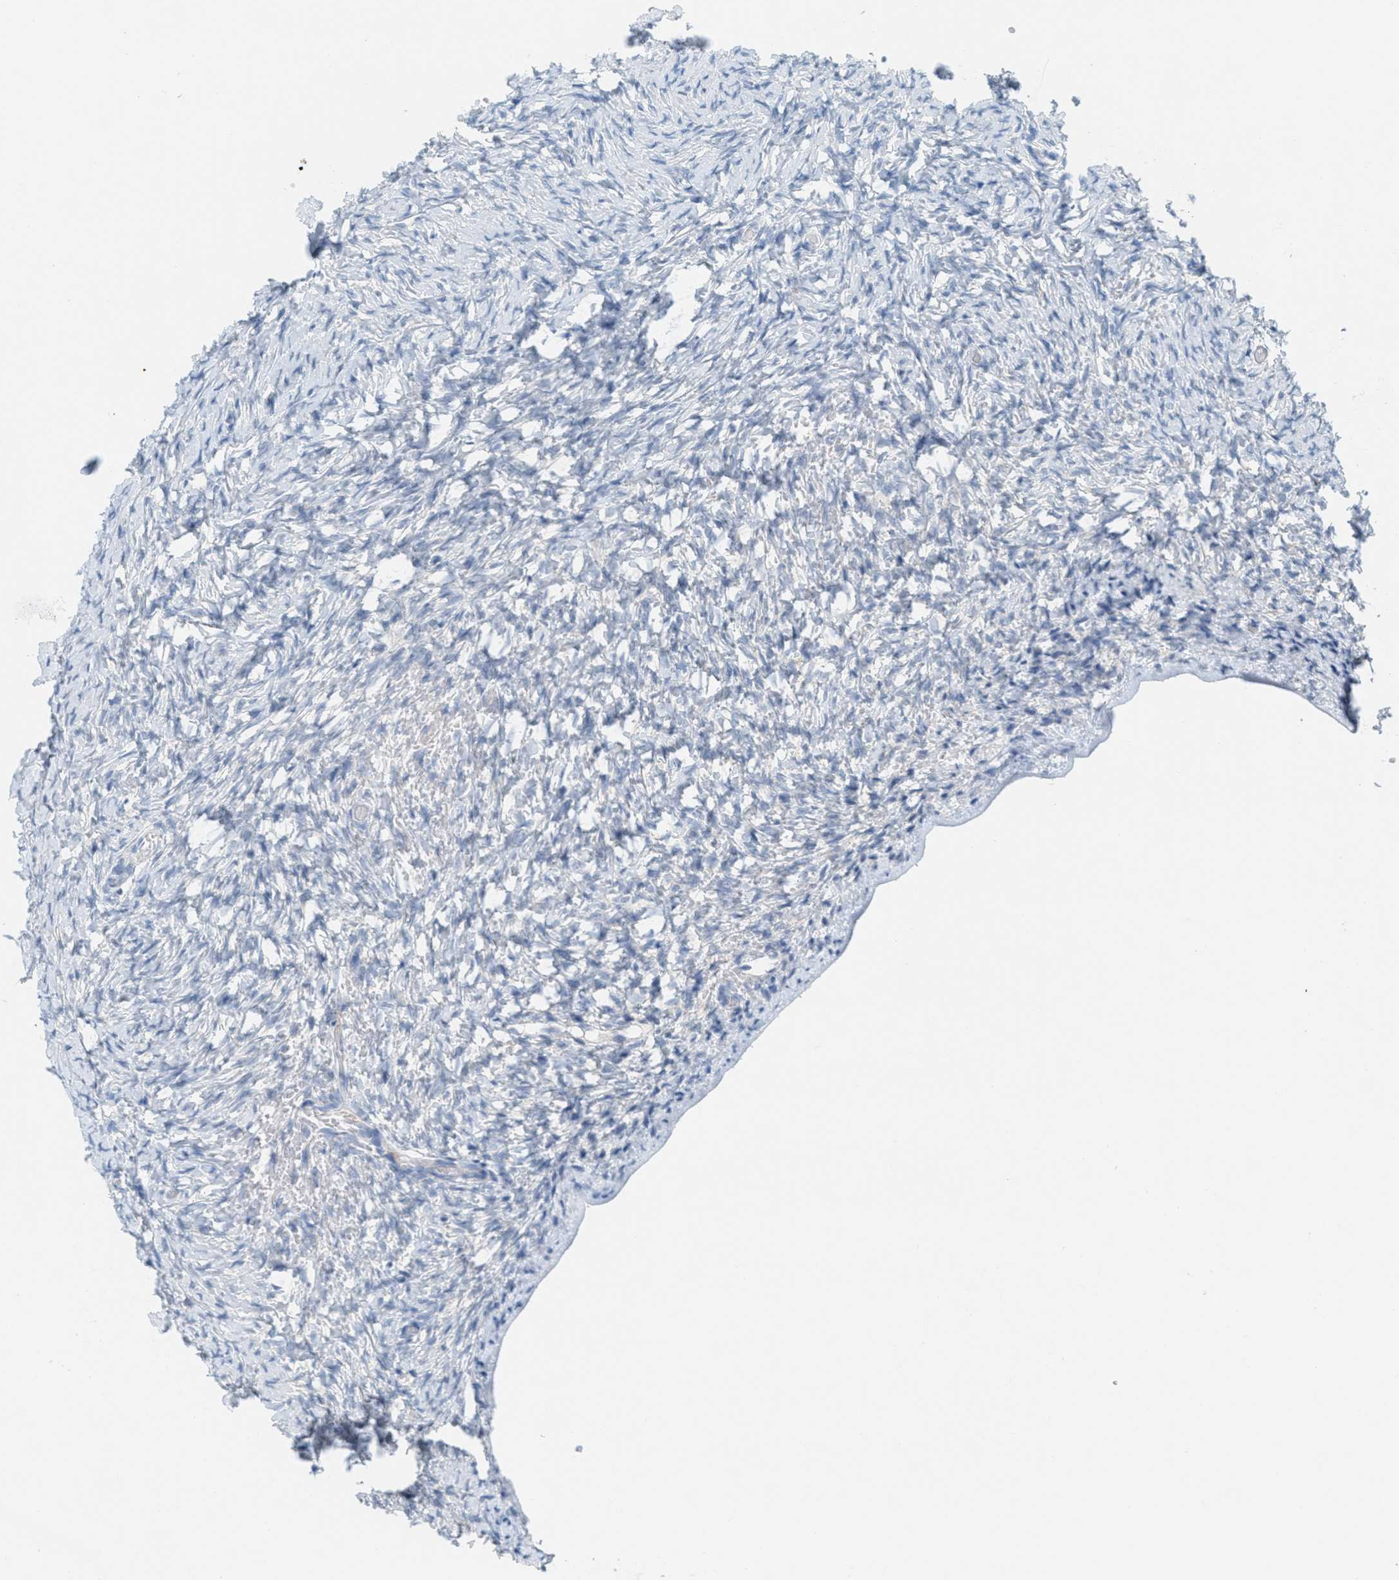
{"staining": {"intensity": "negative", "quantity": "none", "location": "none"}, "tissue": "ovary", "cell_type": "Ovarian stroma cells", "image_type": "normal", "snomed": [{"axis": "morphology", "description": "Normal tissue, NOS"}, {"axis": "topography", "description": "Ovary"}], "caption": "Histopathology image shows no protein positivity in ovarian stroma cells of unremarkable ovary.", "gene": "TEX264", "patient": {"sex": "female", "age": 27}}